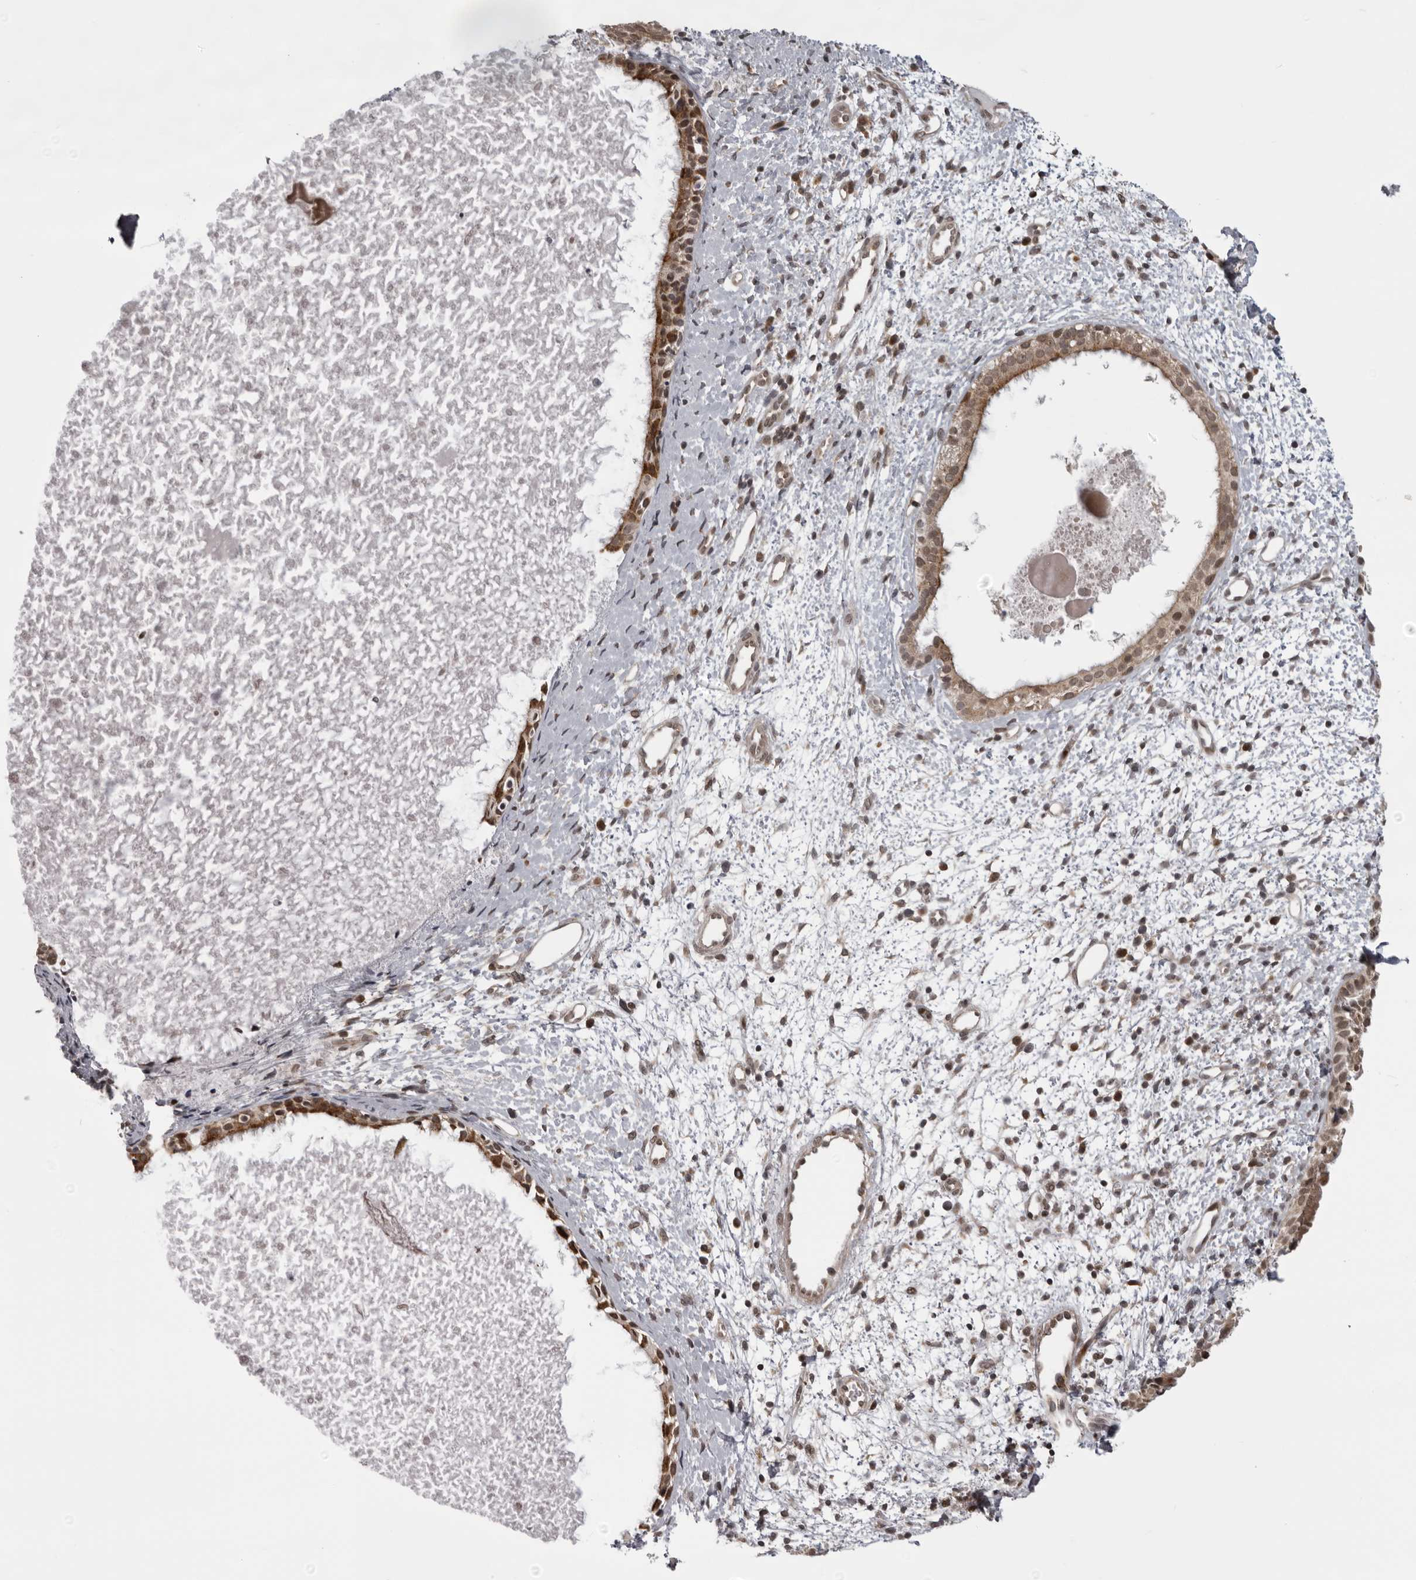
{"staining": {"intensity": "moderate", "quantity": ">75%", "location": "cytoplasmic/membranous,nuclear"}, "tissue": "nasopharynx", "cell_type": "Respiratory epithelial cells", "image_type": "normal", "snomed": [{"axis": "morphology", "description": "Normal tissue, NOS"}, {"axis": "topography", "description": "Nasopharynx"}], "caption": "The image exhibits a brown stain indicating the presence of a protein in the cytoplasmic/membranous,nuclear of respiratory epithelial cells in nasopharynx.", "gene": "C1orf109", "patient": {"sex": "male", "age": 22}}